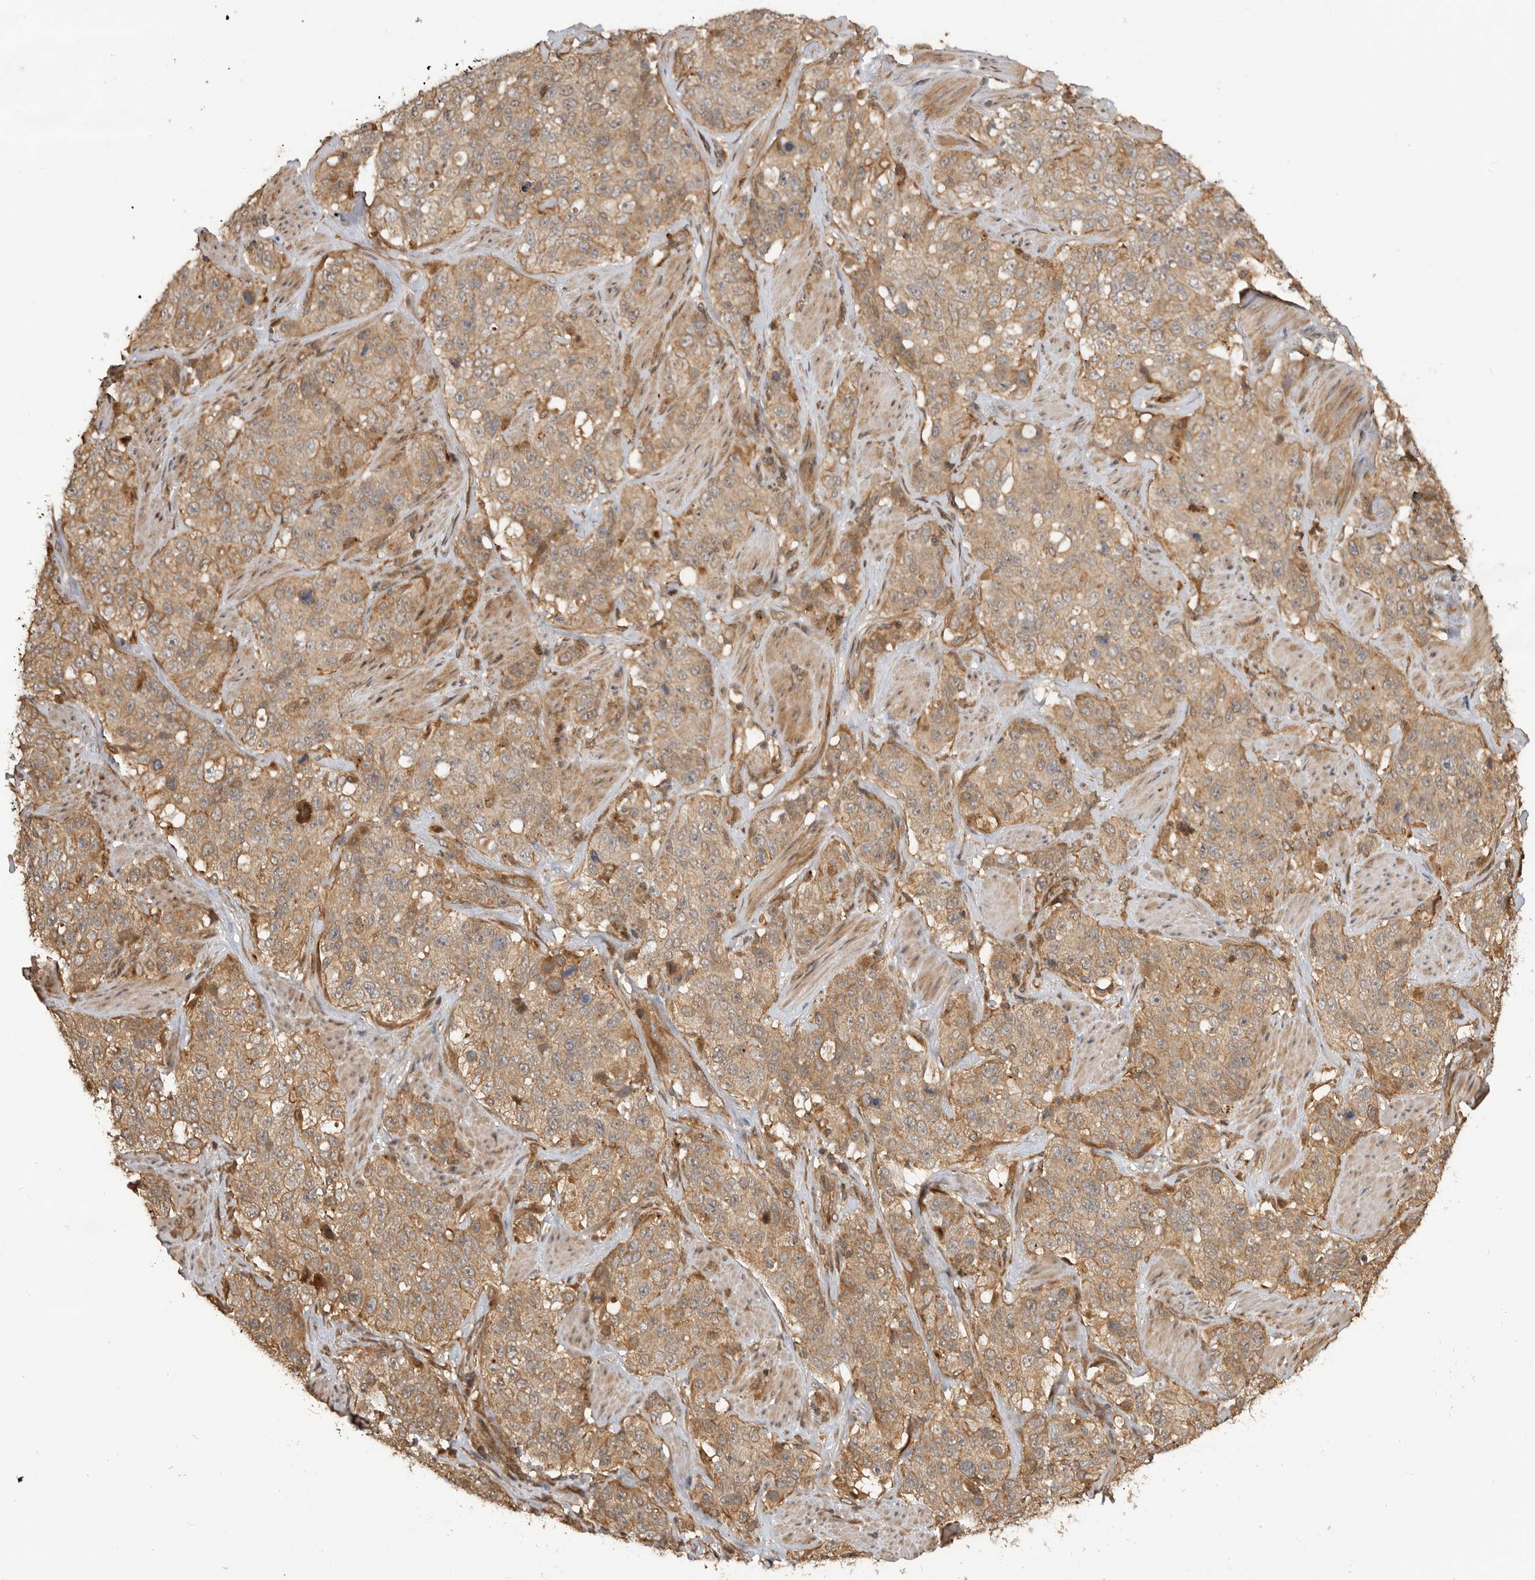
{"staining": {"intensity": "moderate", "quantity": ">75%", "location": "cytoplasmic/membranous"}, "tissue": "stomach cancer", "cell_type": "Tumor cells", "image_type": "cancer", "snomed": [{"axis": "morphology", "description": "Adenocarcinoma, NOS"}, {"axis": "topography", "description": "Stomach"}], "caption": "This histopathology image demonstrates stomach cancer stained with immunohistochemistry (IHC) to label a protein in brown. The cytoplasmic/membranous of tumor cells show moderate positivity for the protein. Nuclei are counter-stained blue.", "gene": "ADPRS", "patient": {"sex": "male", "age": 48}}